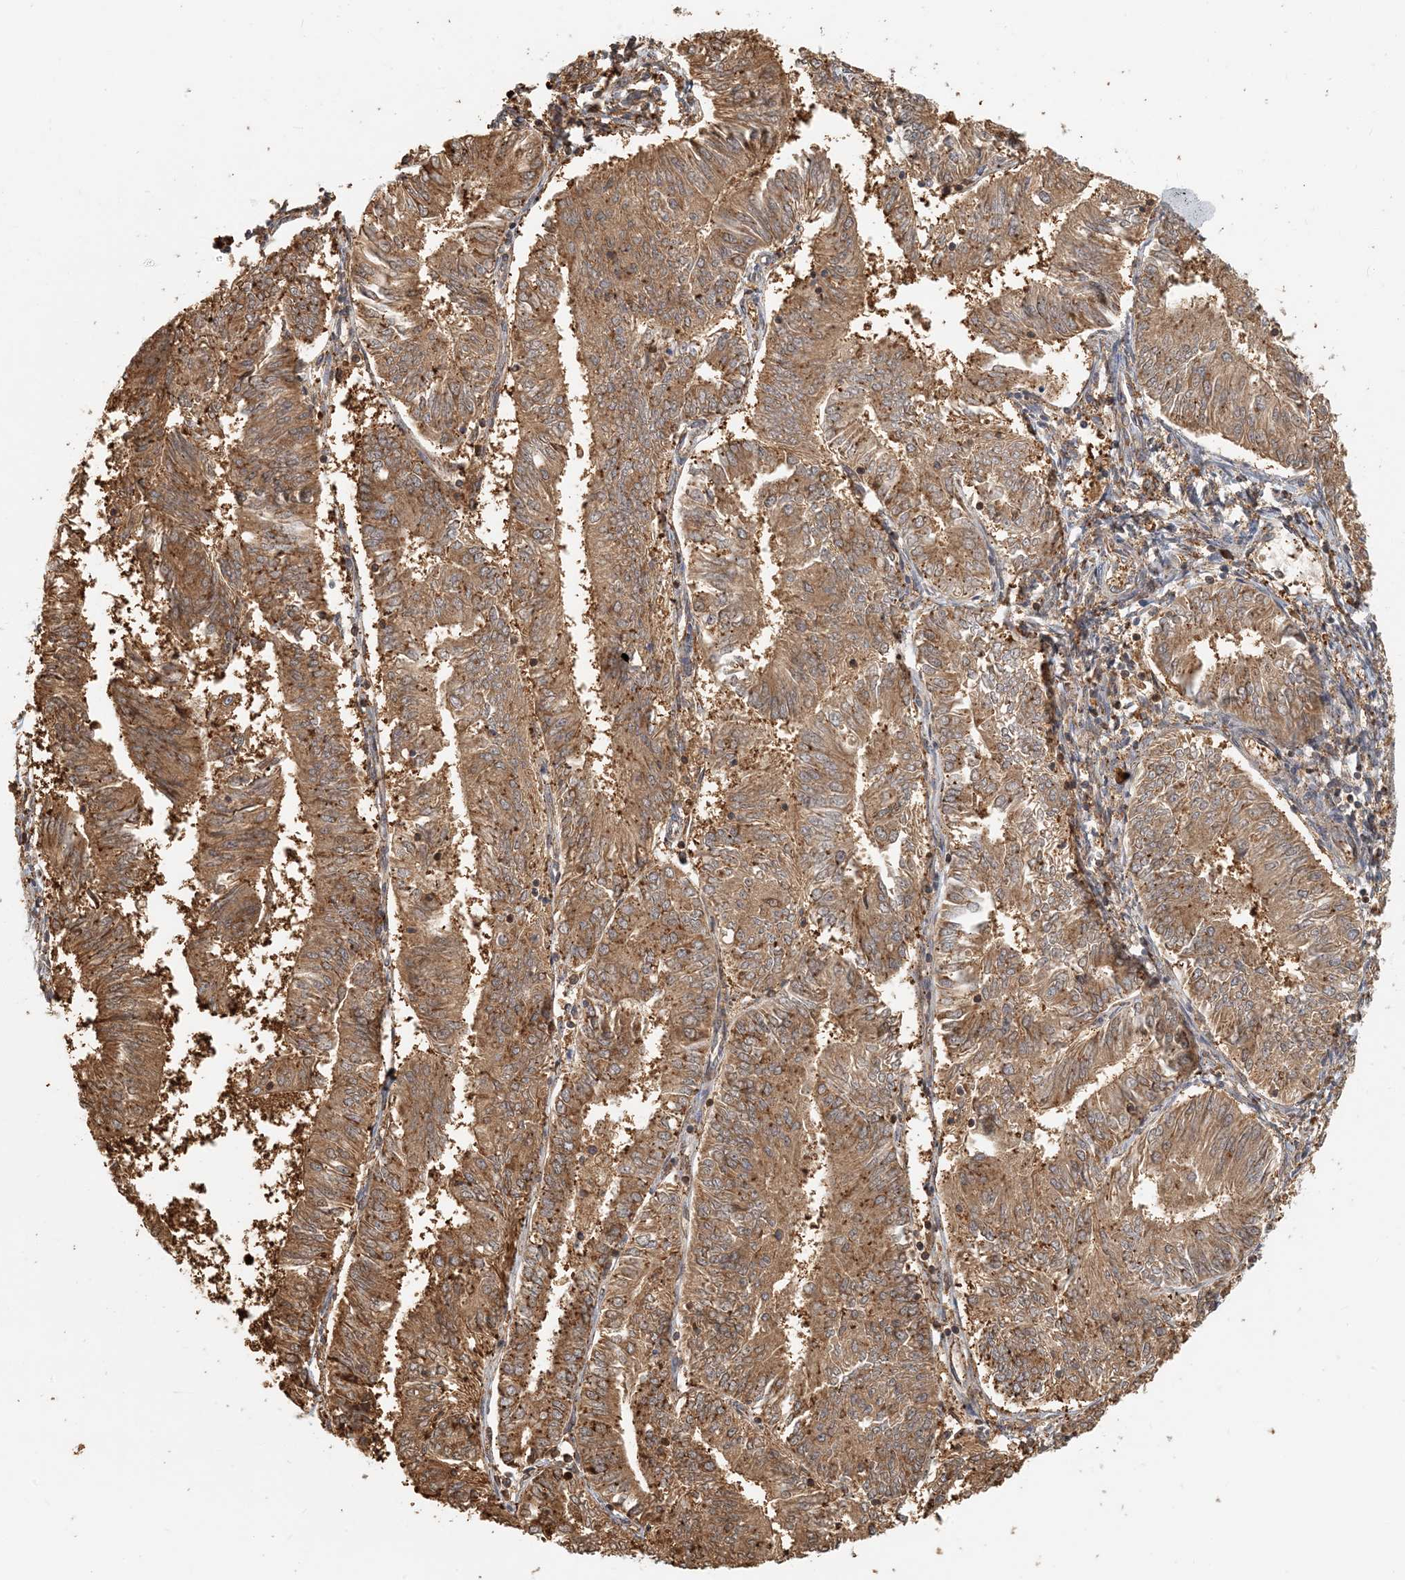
{"staining": {"intensity": "moderate", "quantity": ">75%", "location": "cytoplasmic/membranous"}, "tissue": "endometrial cancer", "cell_type": "Tumor cells", "image_type": "cancer", "snomed": [{"axis": "morphology", "description": "Adenocarcinoma, NOS"}, {"axis": "topography", "description": "Endometrium"}], "caption": "Immunohistochemistry (IHC) of human adenocarcinoma (endometrial) exhibits medium levels of moderate cytoplasmic/membranous expression in approximately >75% of tumor cells.", "gene": "HNMT", "patient": {"sex": "female", "age": 58}}